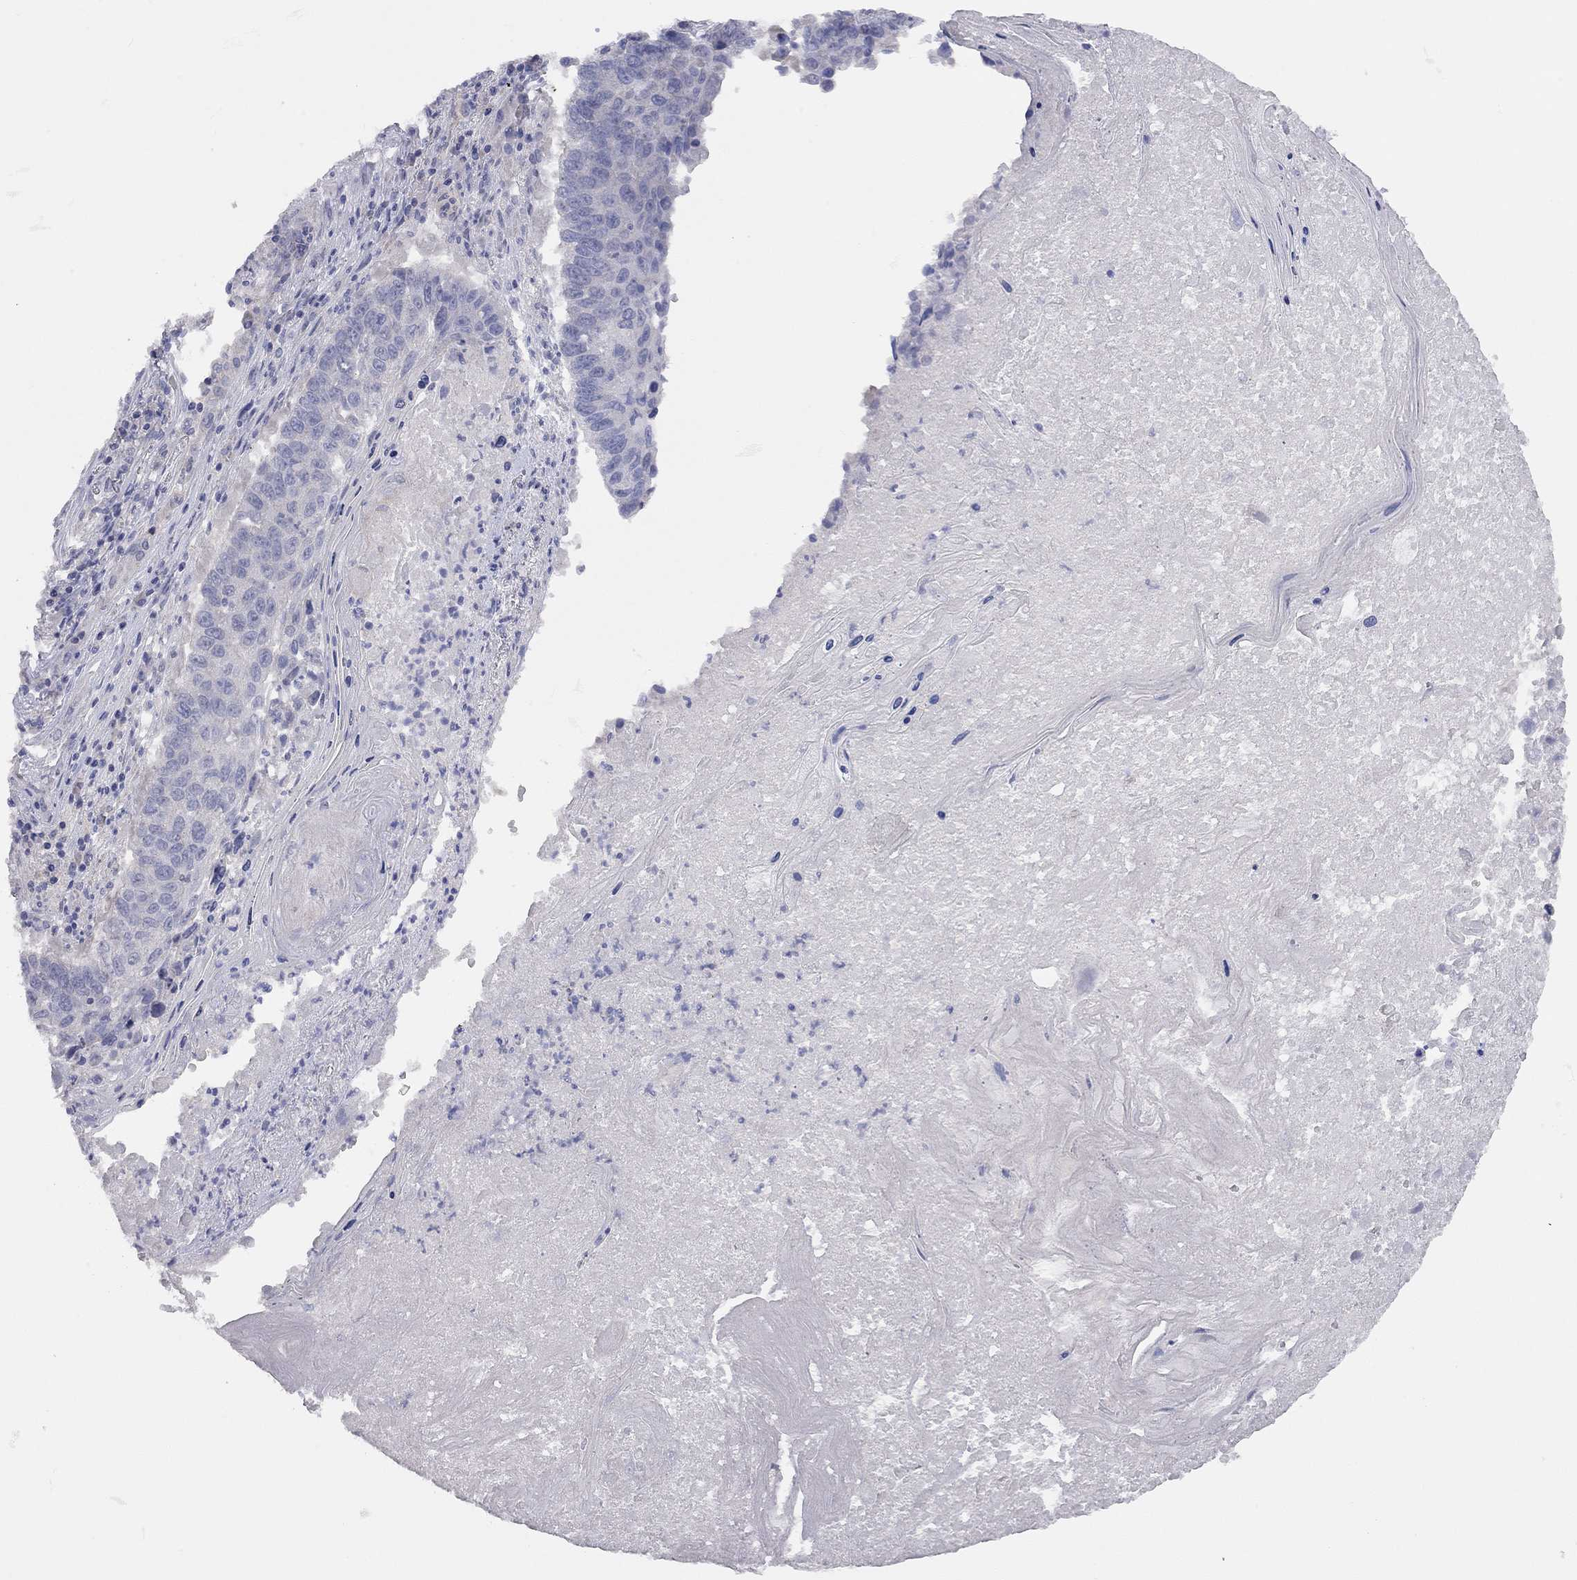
{"staining": {"intensity": "negative", "quantity": "none", "location": "none"}, "tissue": "lung cancer", "cell_type": "Tumor cells", "image_type": "cancer", "snomed": [{"axis": "morphology", "description": "Squamous cell carcinoma, NOS"}, {"axis": "topography", "description": "Lung"}], "caption": "Immunohistochemical staining of lung squamous cell carcinoma demonstrates no significant expression in tumor cells.", "gene": "KCNB1", "patient": {"sex": "male", "age": 73}}